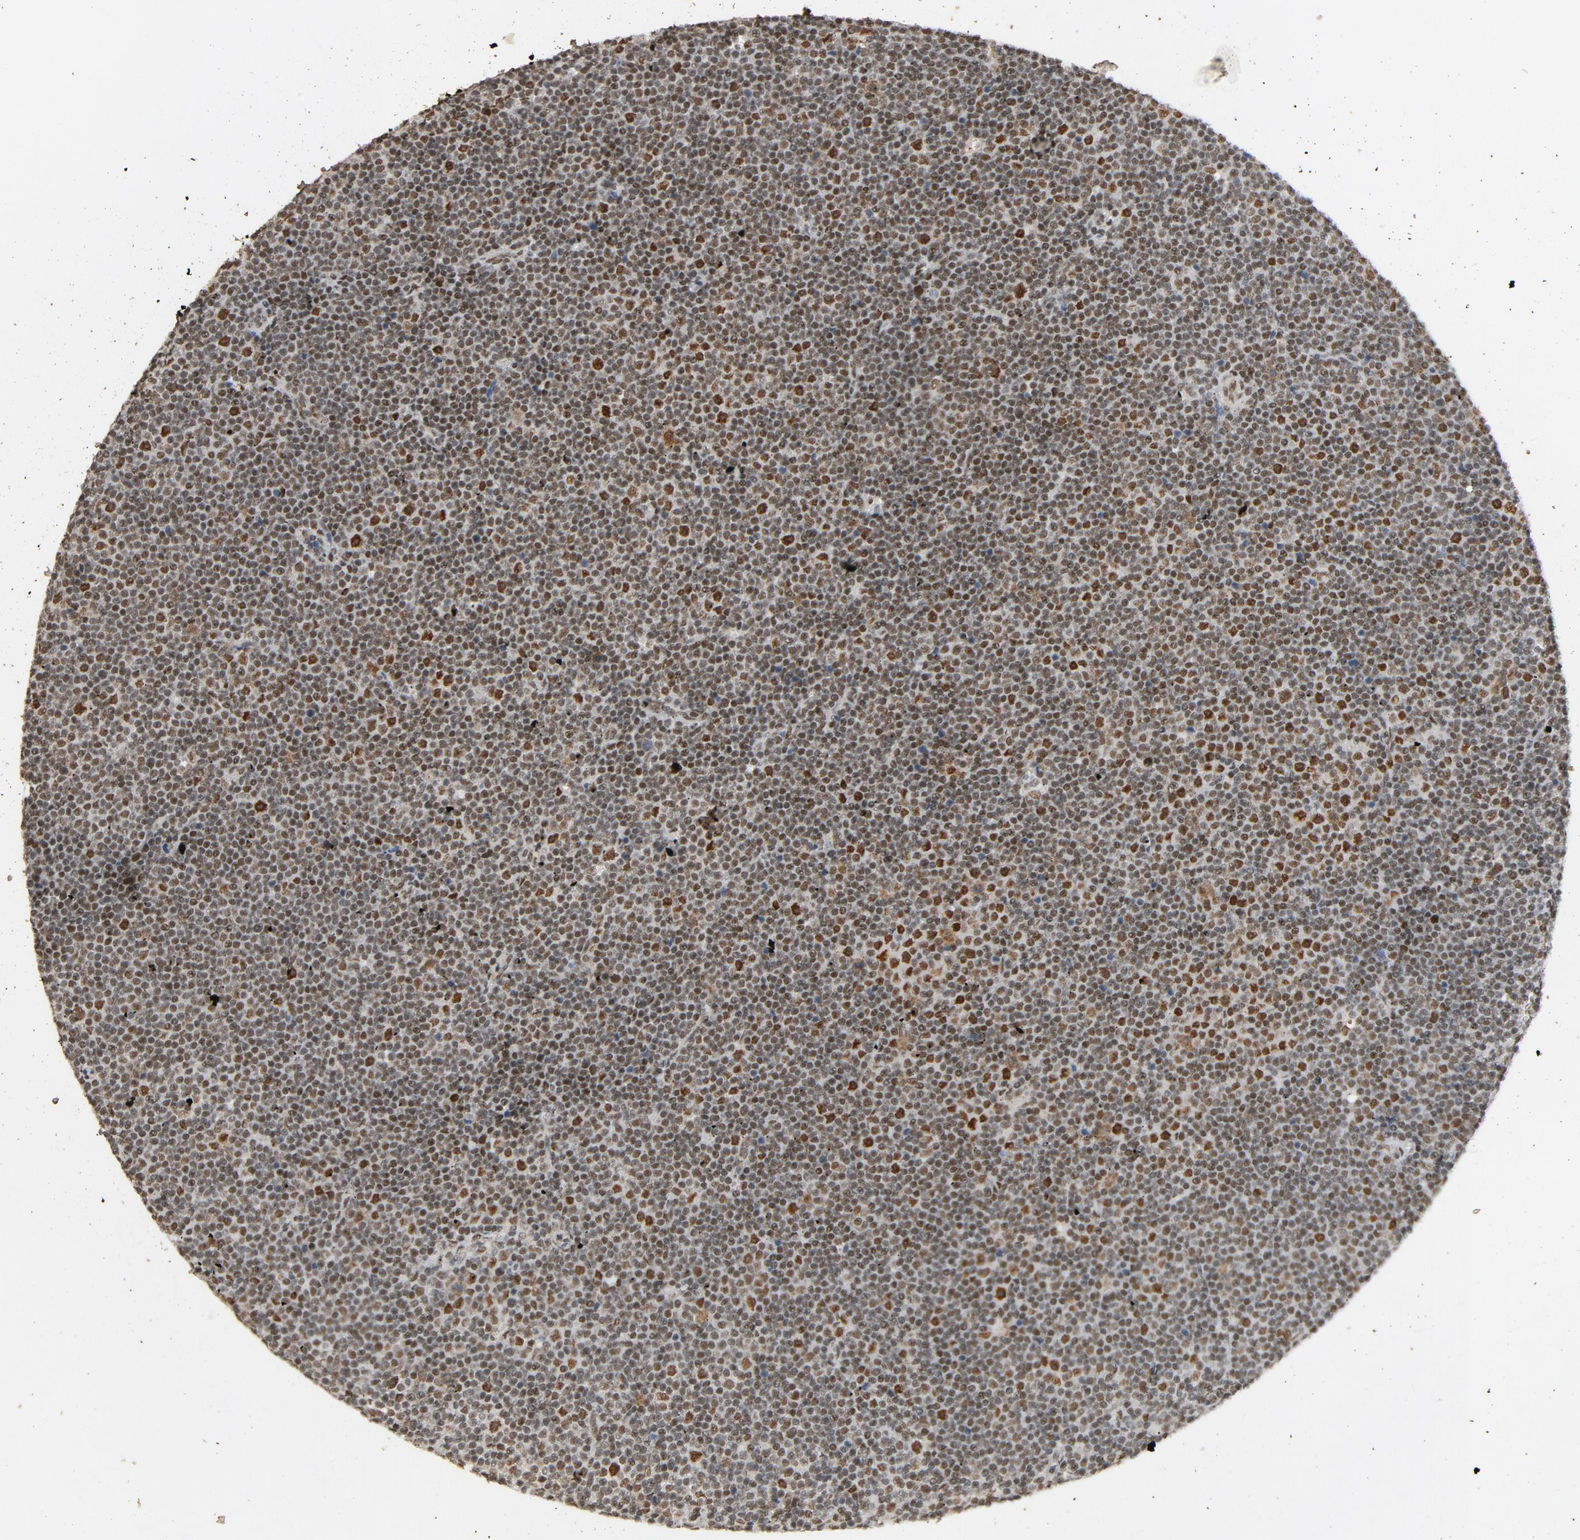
{"staining": {"intensity": "strong", "quantity": ">75%", "location": "nuclear"}, "tissue": "lymphoma", "cell_type": "Tumor cells", "image_type": "cancer", "snomed": [{"axis": "morphology", "description": "Malignant lymphoma, non-Hodgkin's type, Low grade"}, {"axis": "topography", "description": "Lymph node"}], "caption": "This histopathology image exhibits low-grade malignant lymphoma, non-Hodgkin's type stained with IHC to label a protein in brown. The nuclear of tumor cells show strong positivity for the protein. Nuclei are counter-stained blue.", "gene": "SMARCD1", "patient": {"sex": "female", "age": 67}}